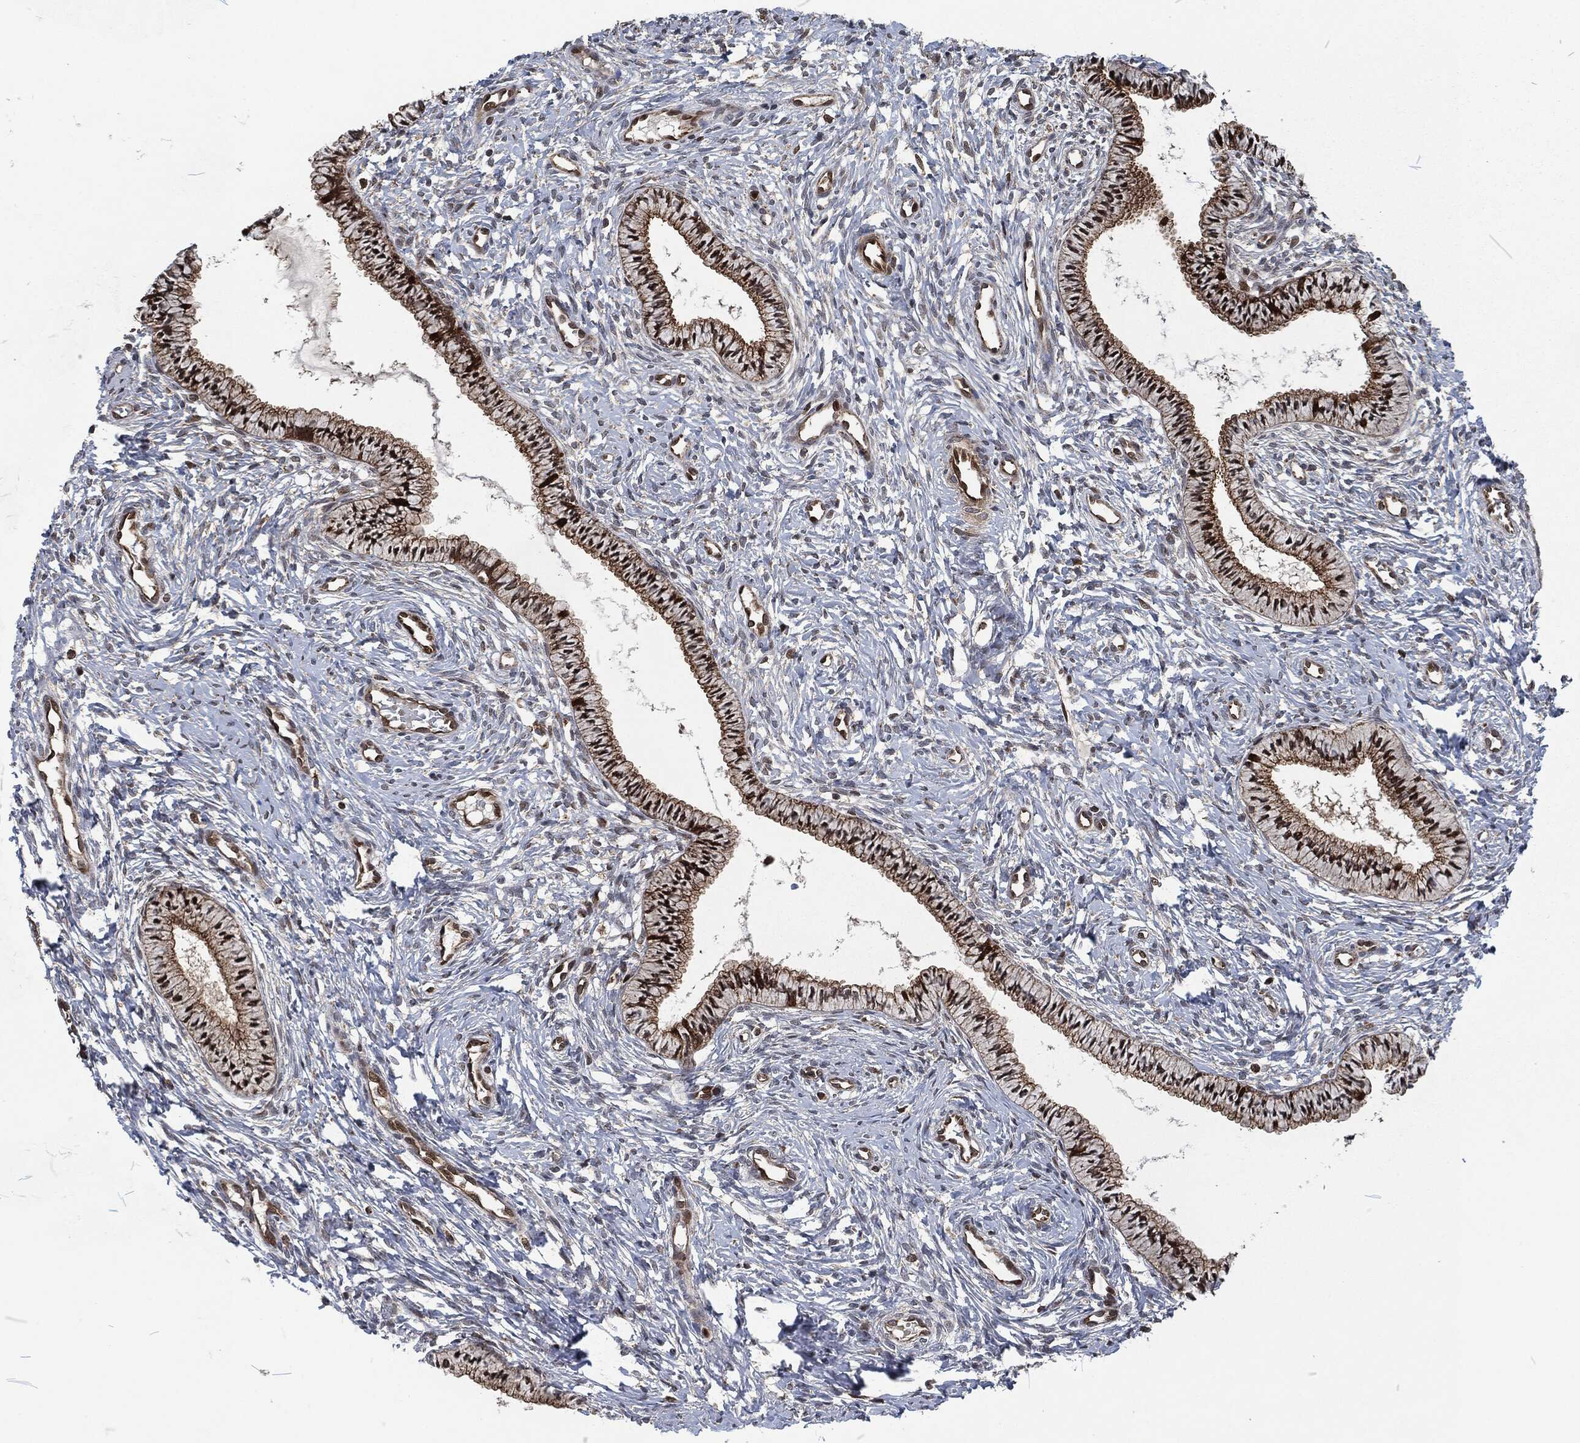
{"staining": {"intensity": "moderate", "quantity": ">75%", "location": "cytoplasmic/membranous"}, "tissue": "cervix", "cell_type": "Glandular cells", "image_type": "normal", "snomed": [{"axis": "morphology", "description": "Normal tissue, NOS"}, {"axis": "topography", "description": "Cervix"}], "caption": "Normal cervix was stained to show a protein in brown. There is medium levels of moderate cytoplasmic/membranous positivity in about >75% of glandular cells.", "gene": "CMPK2", "patient": {"sex": "female", "age": 39}}